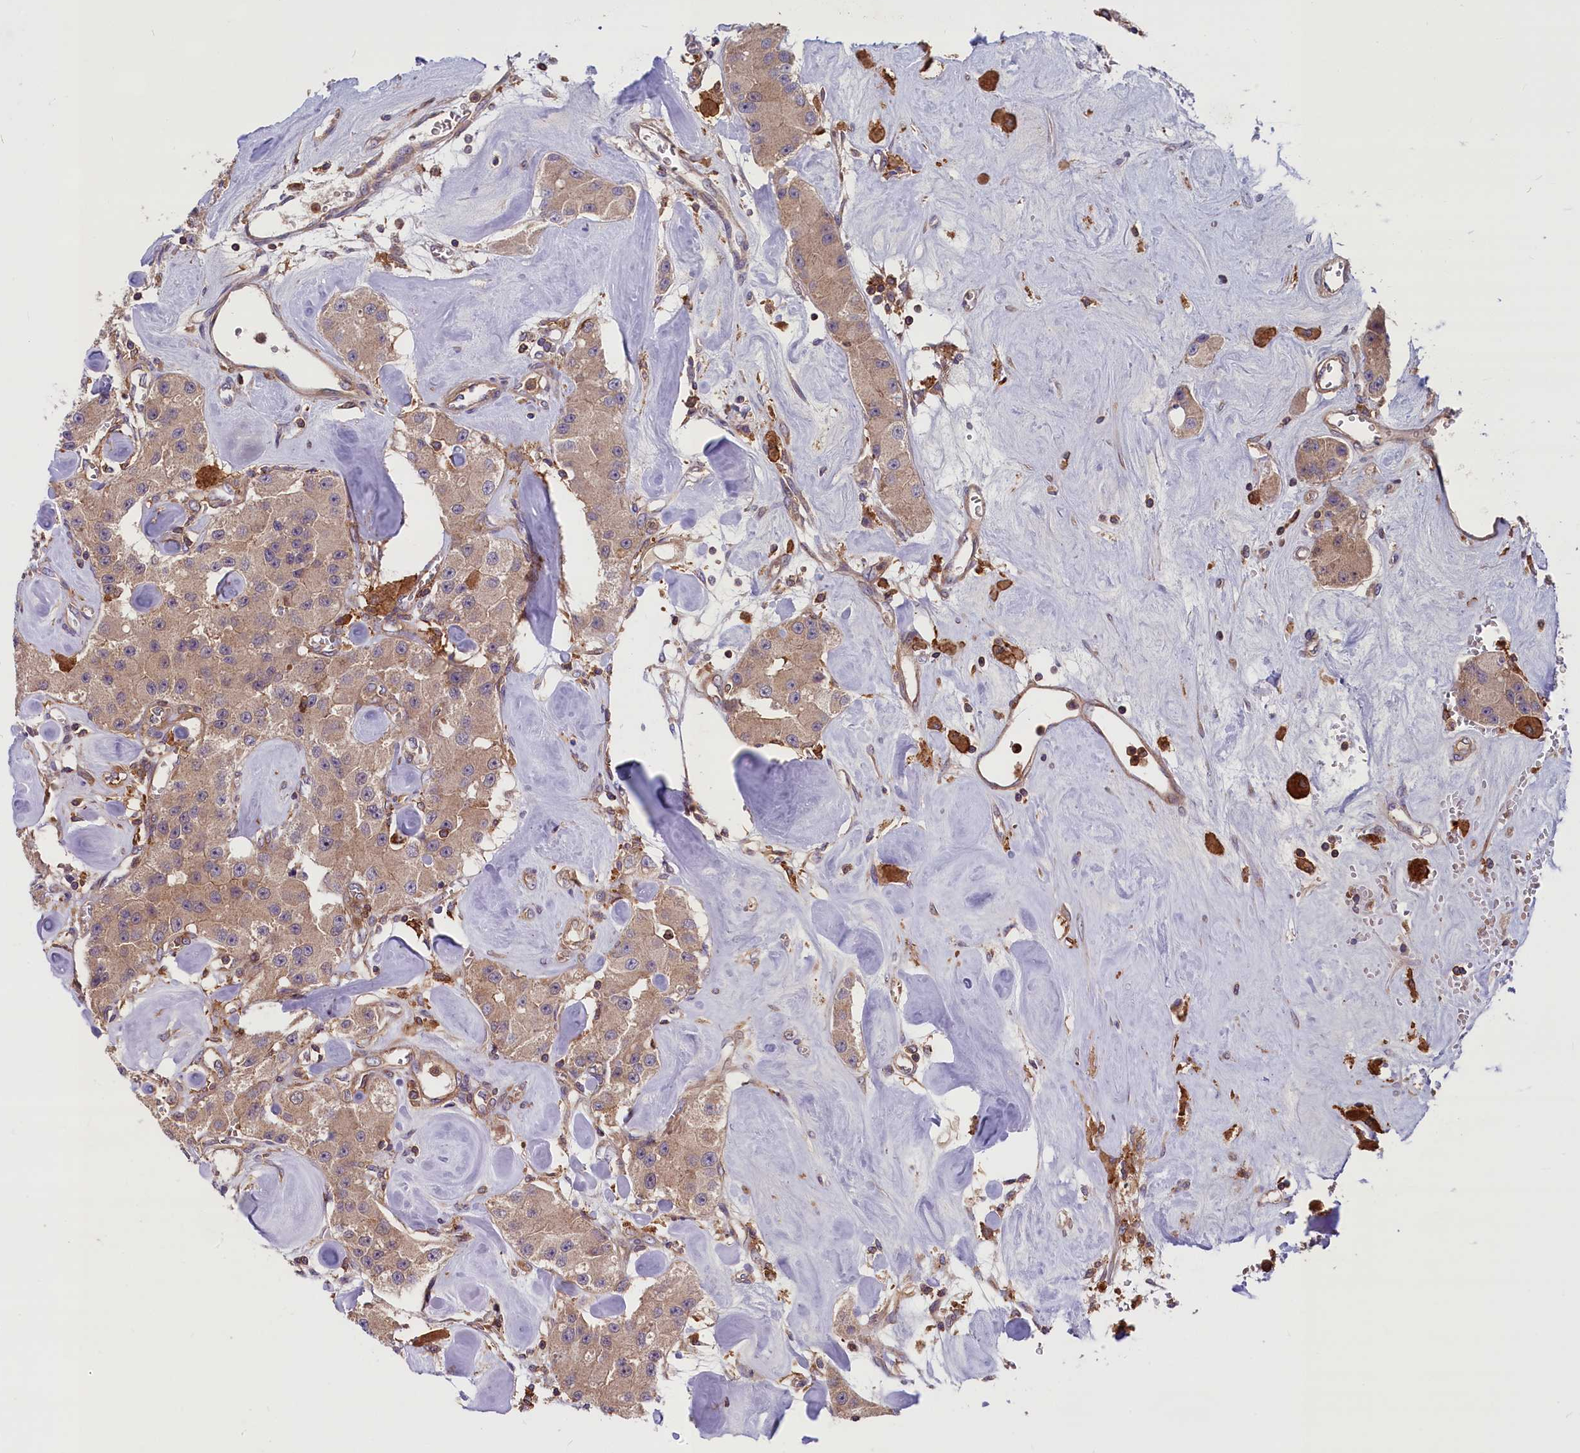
{"staining": {"intensity": "weak", "quantity": ">75%", "location": "cytoplasmic/membranous"}, "tissue": "carcinoid", "cell_type": "Tumor cells", "image_type": "cancer", "snomed": [{"axis": "morphology", "description": "Carcinoid, malignant, NOS"}, {"axis": "topography", "description": "Pancreas"}], "caption": "Immunohistochemical staining of carcinoid shows low levels of weak cytoplasmic/membranous protein staining in about >75% of tumor cells. (IHC, brightfield microscopy, high magnification).", "gene": "MYO9B", "patient": {"sex": "male", "age": 41}}